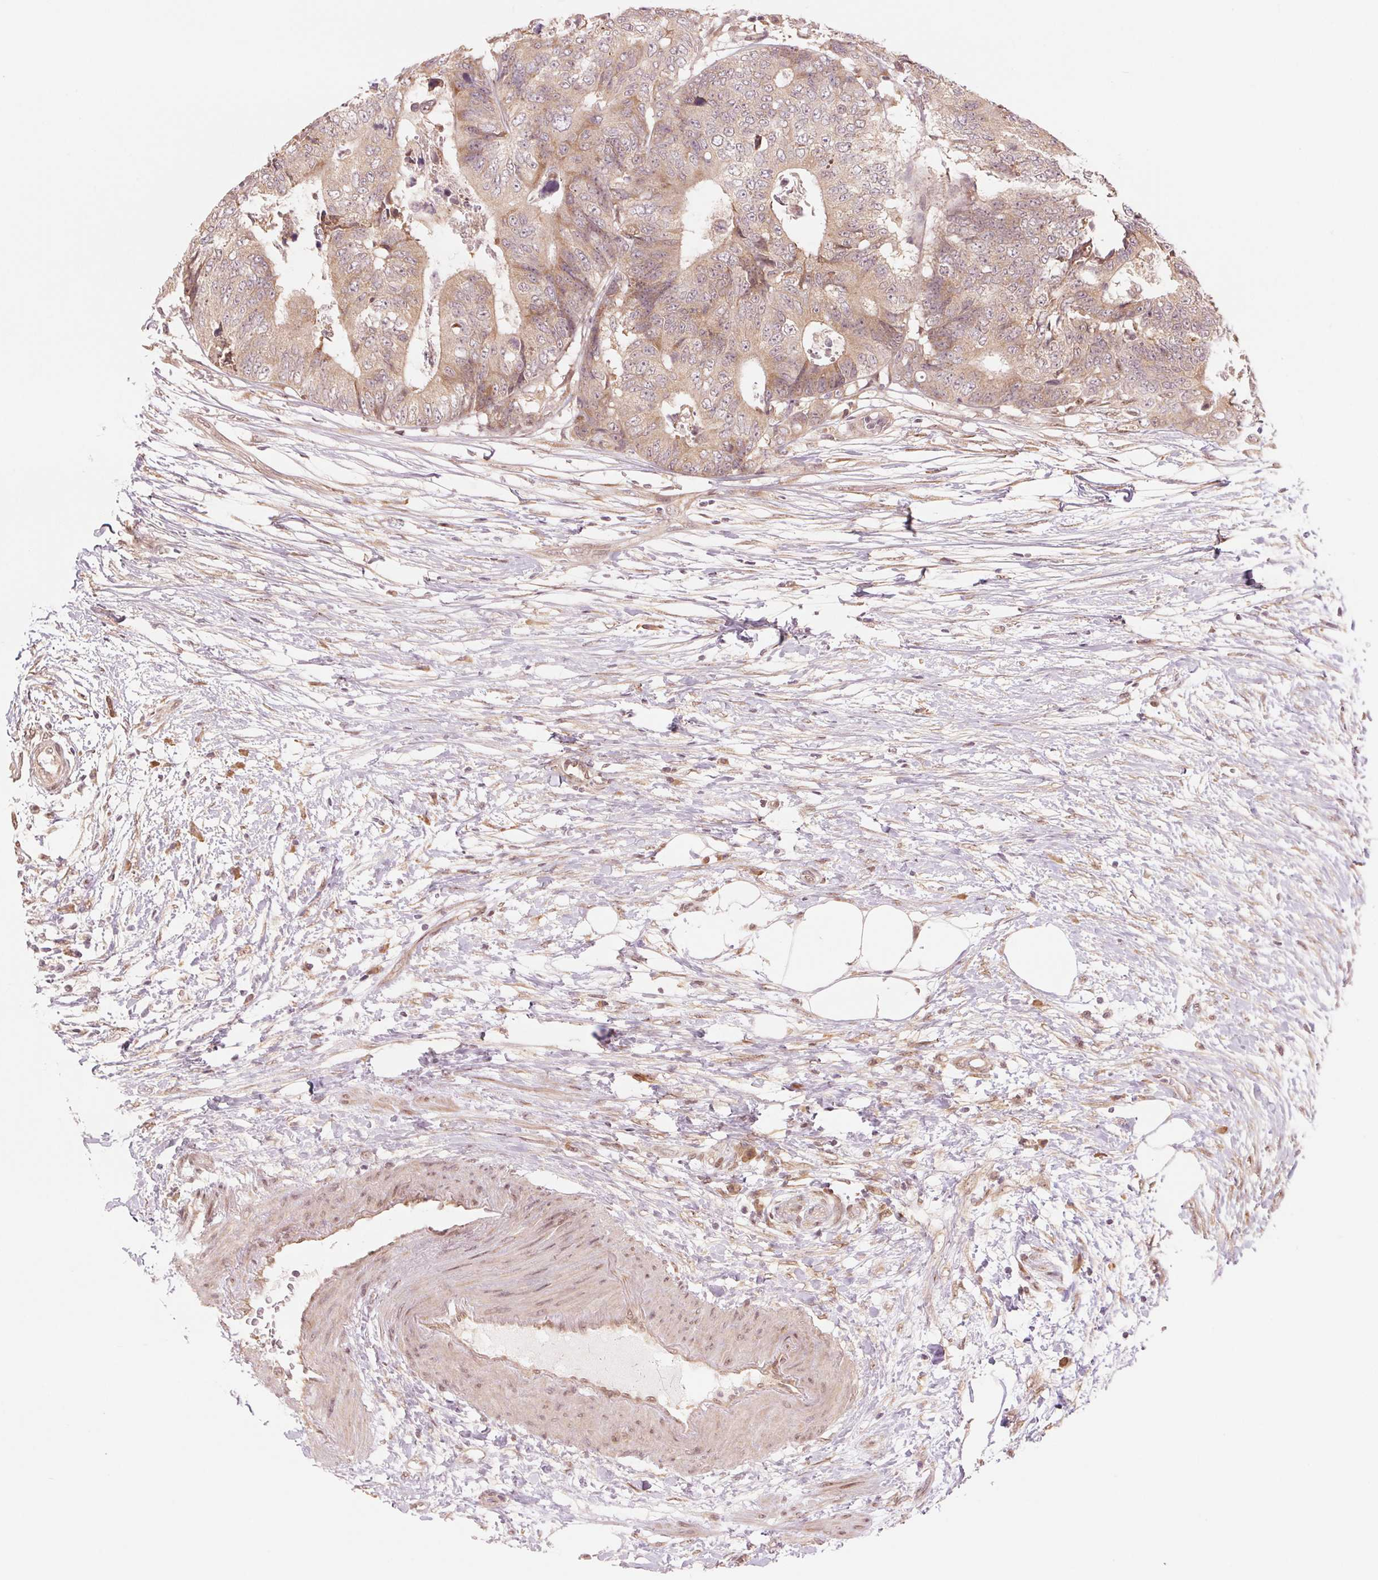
{"staining": {"intensity": "weak", "quantity": ">75%", "location": "cytoplasmic/membranous"}, "tissue": "colorectal cancer", "cell_type": "Tumor cells", "image_type": "cancer", "snomed": [{"axis": "morphology", "description": "Adenocarcinoma, NOS"}, {"axis": "topography", "description": "Colon"}], "caption": "DAB immunohistochemical staining of human adenocarcinoma (colorectal) exhibits weak cytoplasmic/membranous protein staining in about >75% of tumor cells.", "gene": "ERI3", "patient": {"sex": "female", "age": 48}}